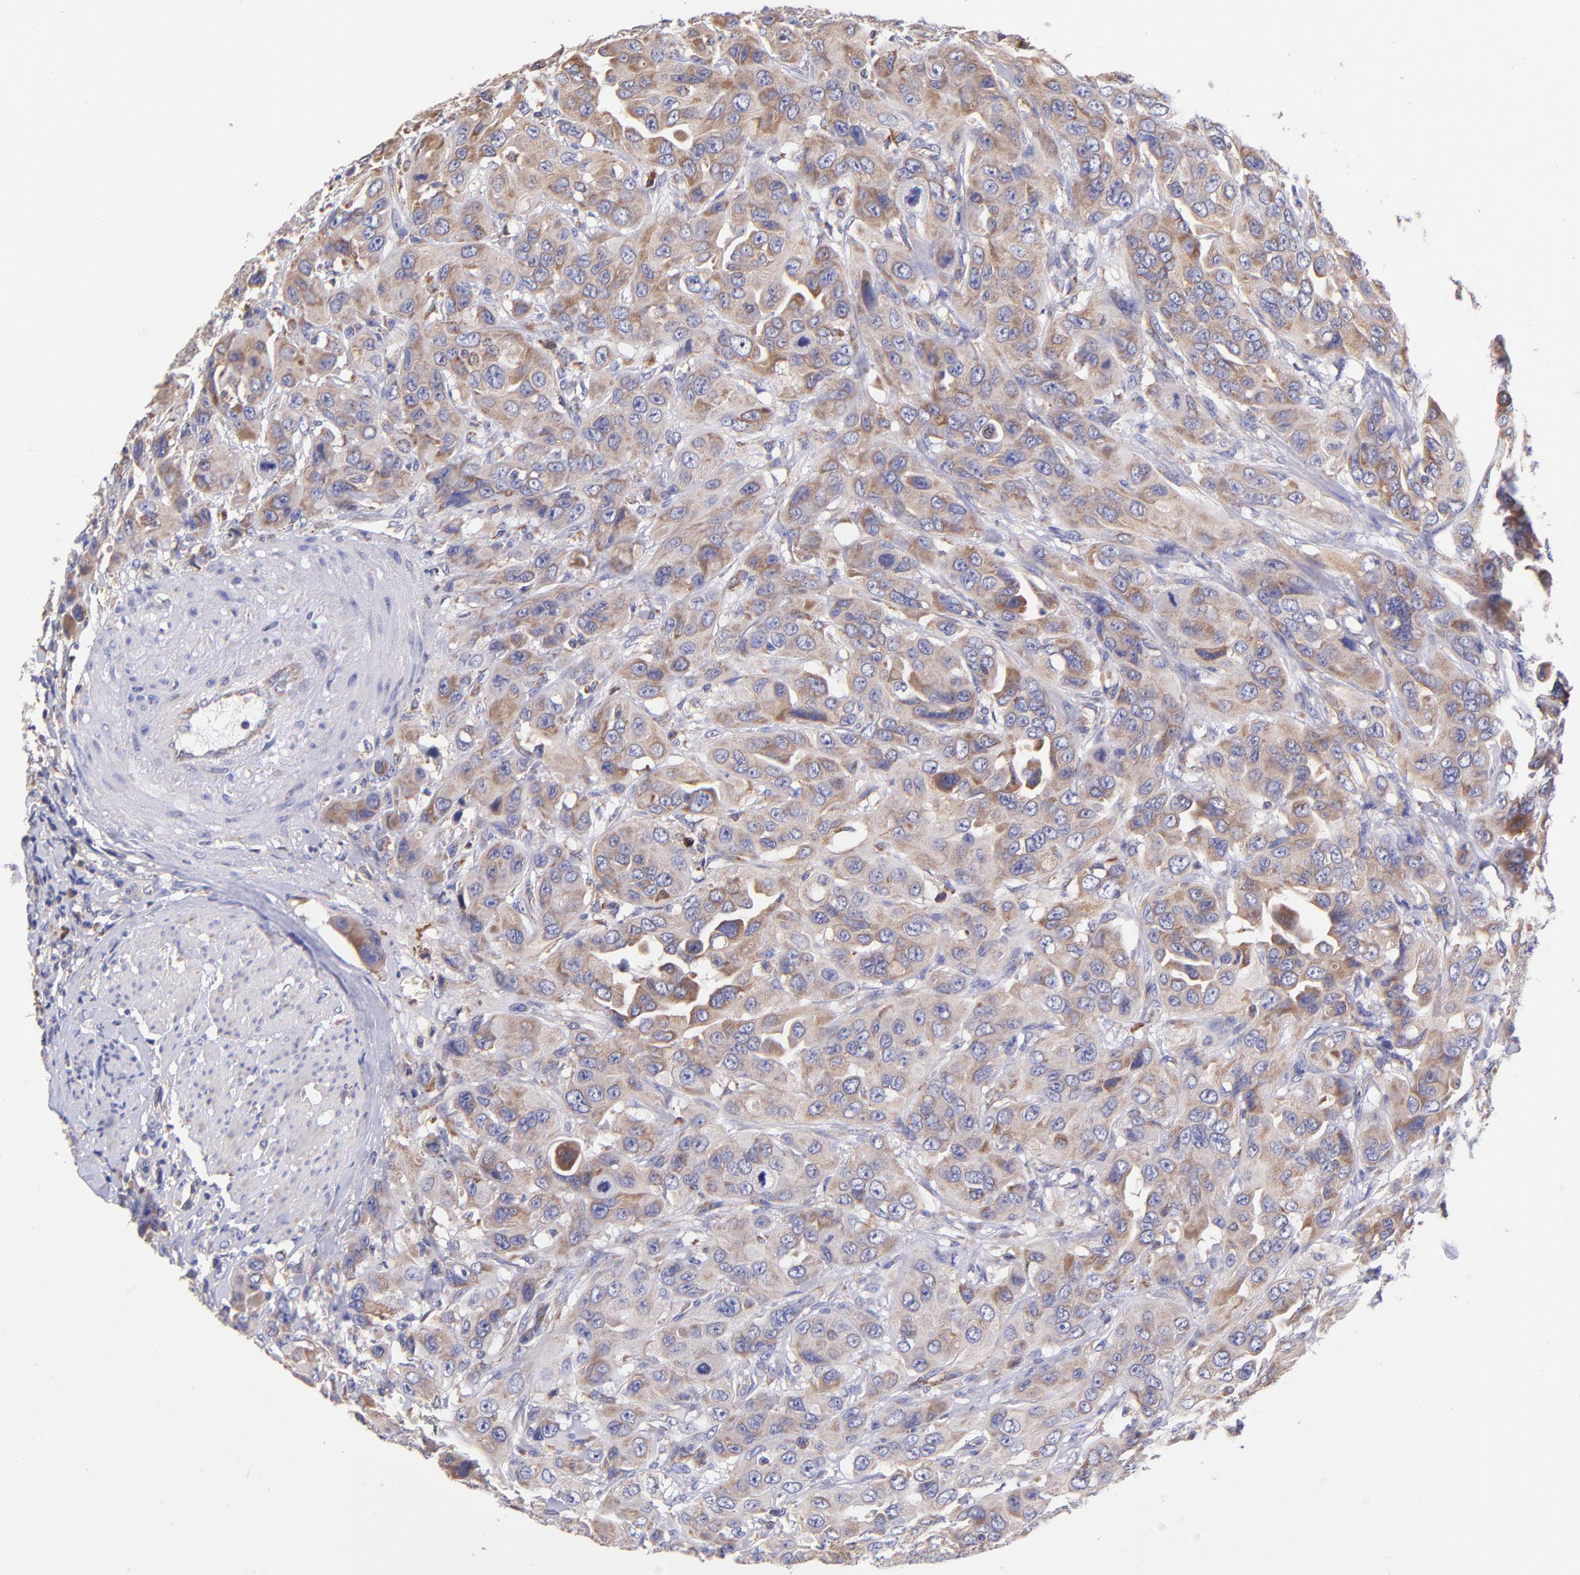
{"staining": {"intensity": "weak", "quantity": ">75%", "location": "cytoplasmic/membranous"}, "tissue": "urothelial cancer", "cell_type": "Tumor cells", "image_type": "cancer", "snomed": [{"axis": "morphology", "description": "Urothelial carcinoma, High grade"}, {"axis": "topography", "description": "Urinary bladder"}], "caption": "High-magnification brightfield microscopy of urothelial cancer stained with DAB (3,3'-diaminobenzidine) (brown) and counterstained with hematoxylin (blue). tumor cells exhibit weak cytoplasmic/membranous positivity is seen in about>75% of cells.", "gene": "PREX1", "patient": {"sex": "male", "age": 73}}